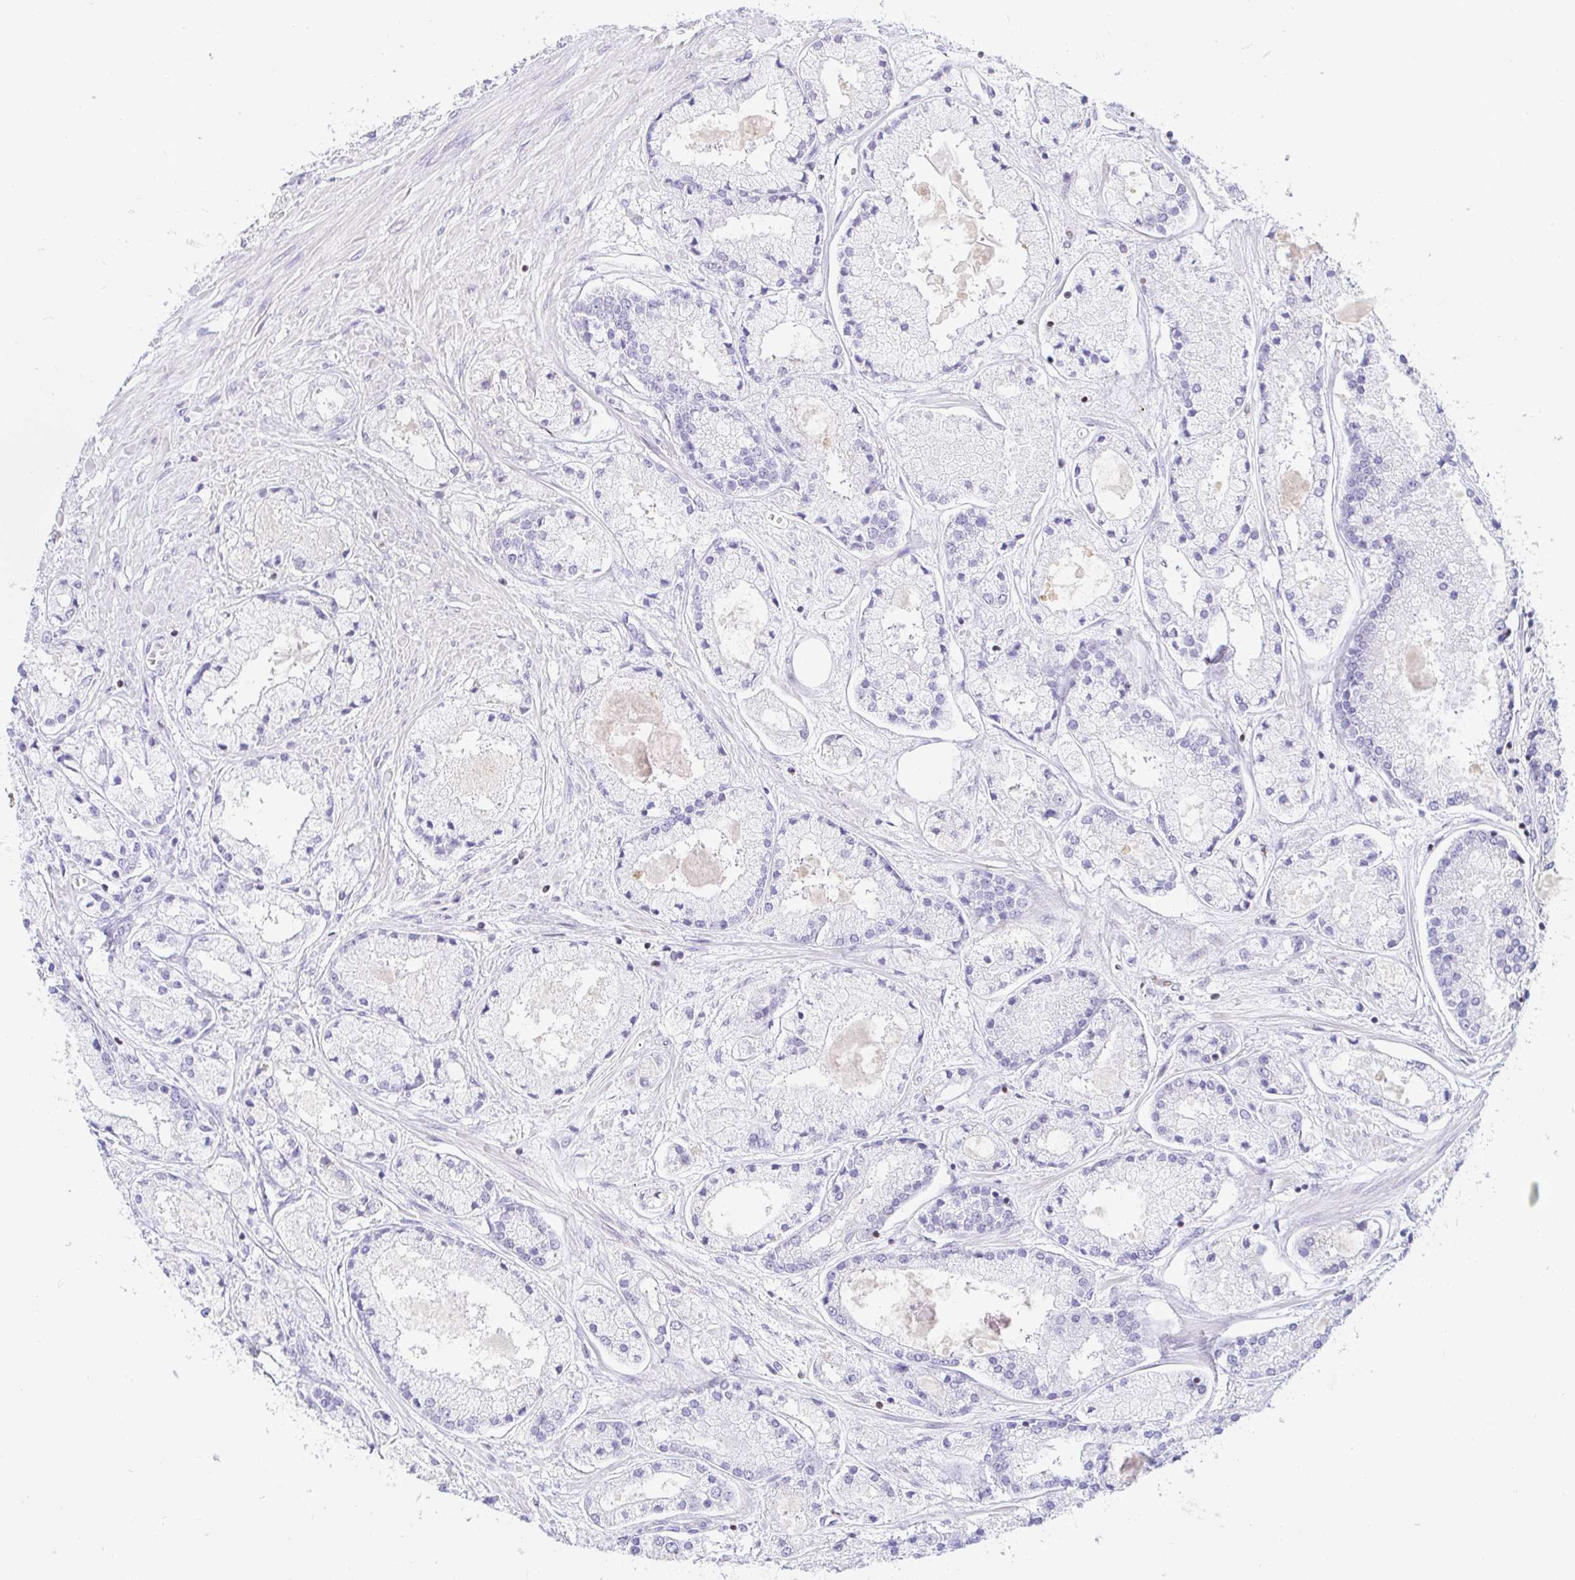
{"staining": {"intensity": "negative", "quantity": "none", "location": "none"}, "tissue": "prostate cancer", "cell_type": "Tumor cells", "image_type": "cancer", "snomed": [{"axis": "morphology", "description": "Adenocarcinoma, High grade"}, {"axis": "topography", "description": "Prostate"}], "caption": "Immunohistochemical staining of human prostate adenocarcinoma (high-grade) demonstrates no significant staining in tumor cells.", "gene": "CAPSL", "patient": {"sex": "male", "age": 67}}